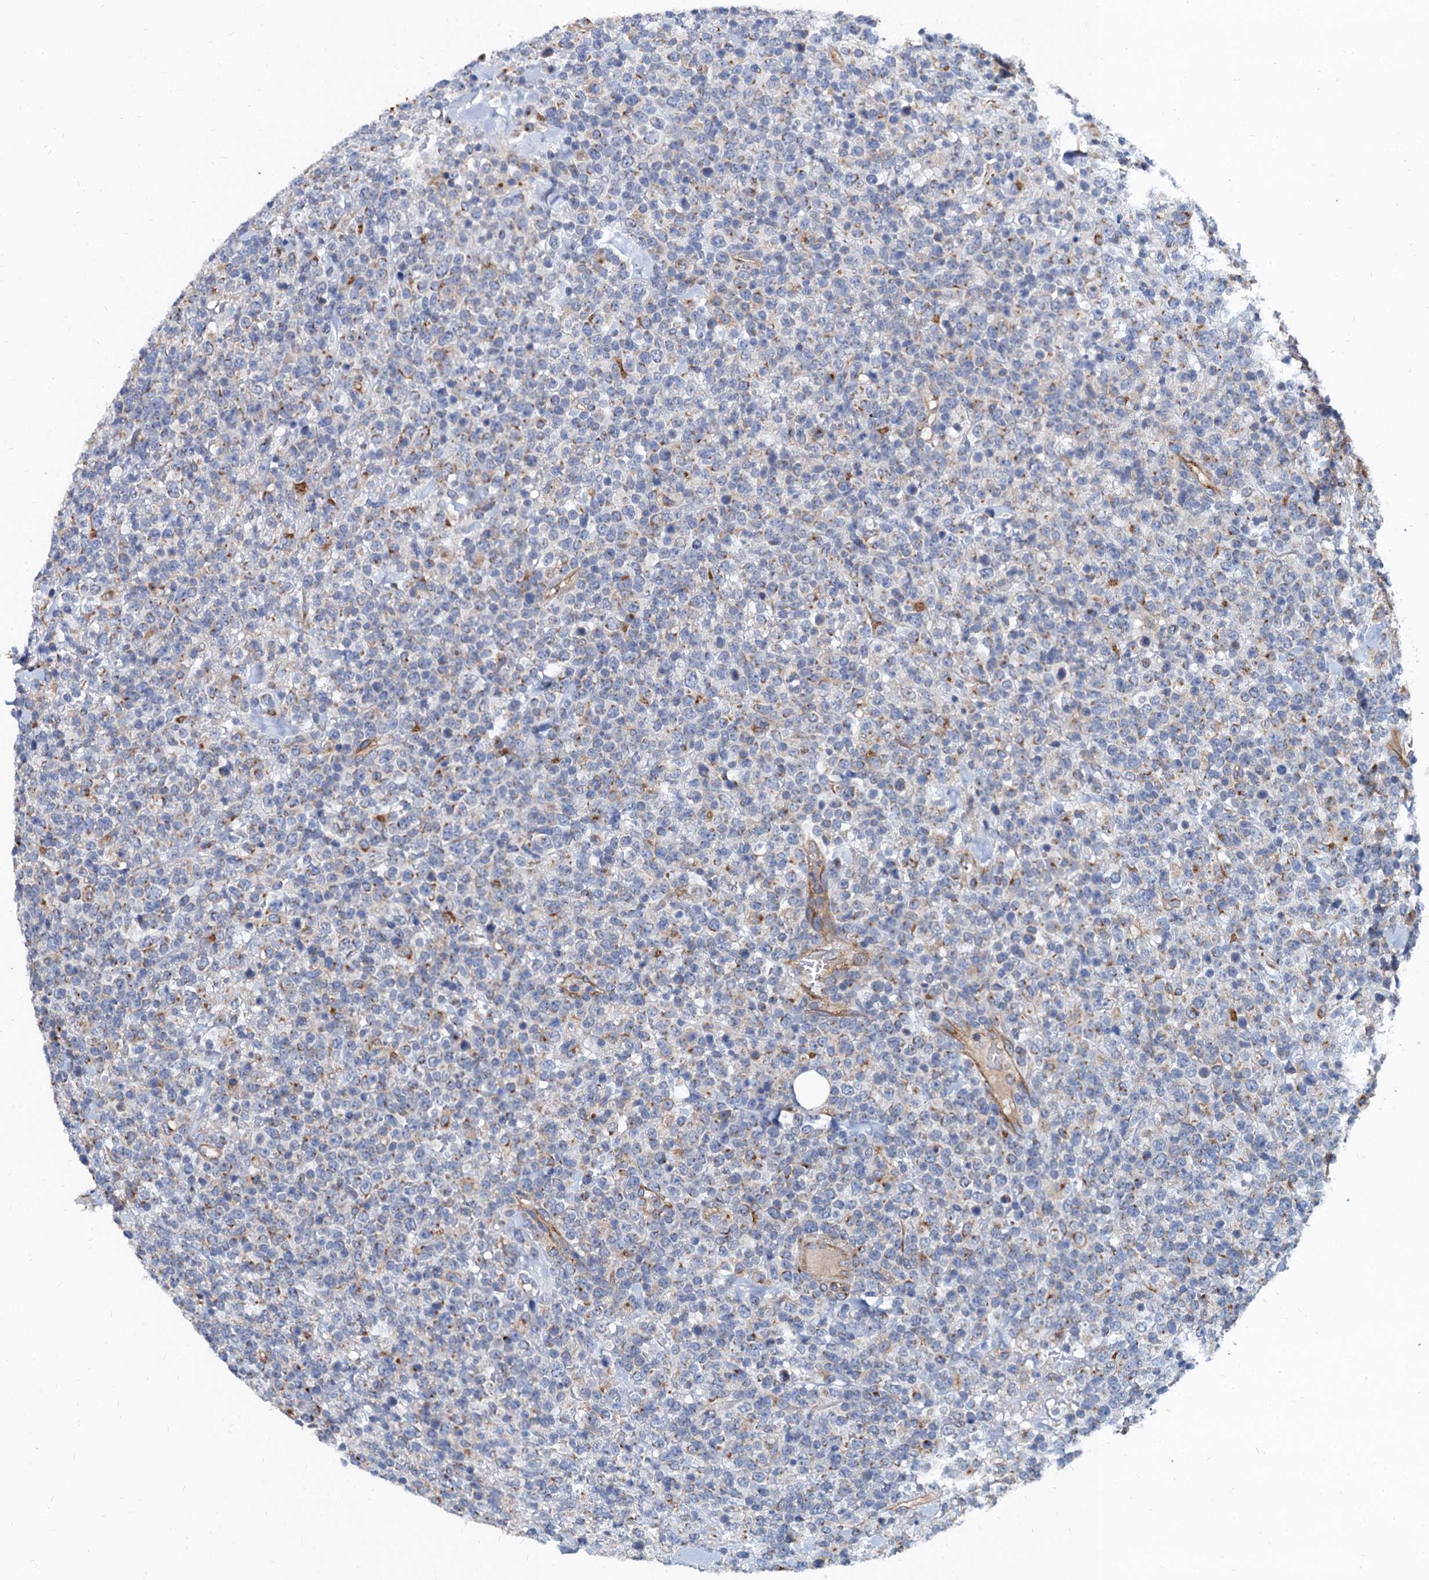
{"staining": {"intensity": "moderate", "quantity": "<25%", "location": "cytoplasmic/membranous"}, "tissue": "lymphoma", "cell_type": "Tumor cells", "image_type": "cancer", "snomed": [{"axis": "morphology", "description": "Malignant lymphoma, non-Hodgkin's type, High grade"}, {"axis": "topography", "description": "Colon"}], "caption": "High-power microscopy captured an IHC micrograph of malignant lymphoma, non-Hodgkin's type (high-grade), revealing moderate cytoplasmic/membranous positivity in about <25% of tumor cells.", "gene": "NGRN", "patient": {"sex": "female", "age": 53}}